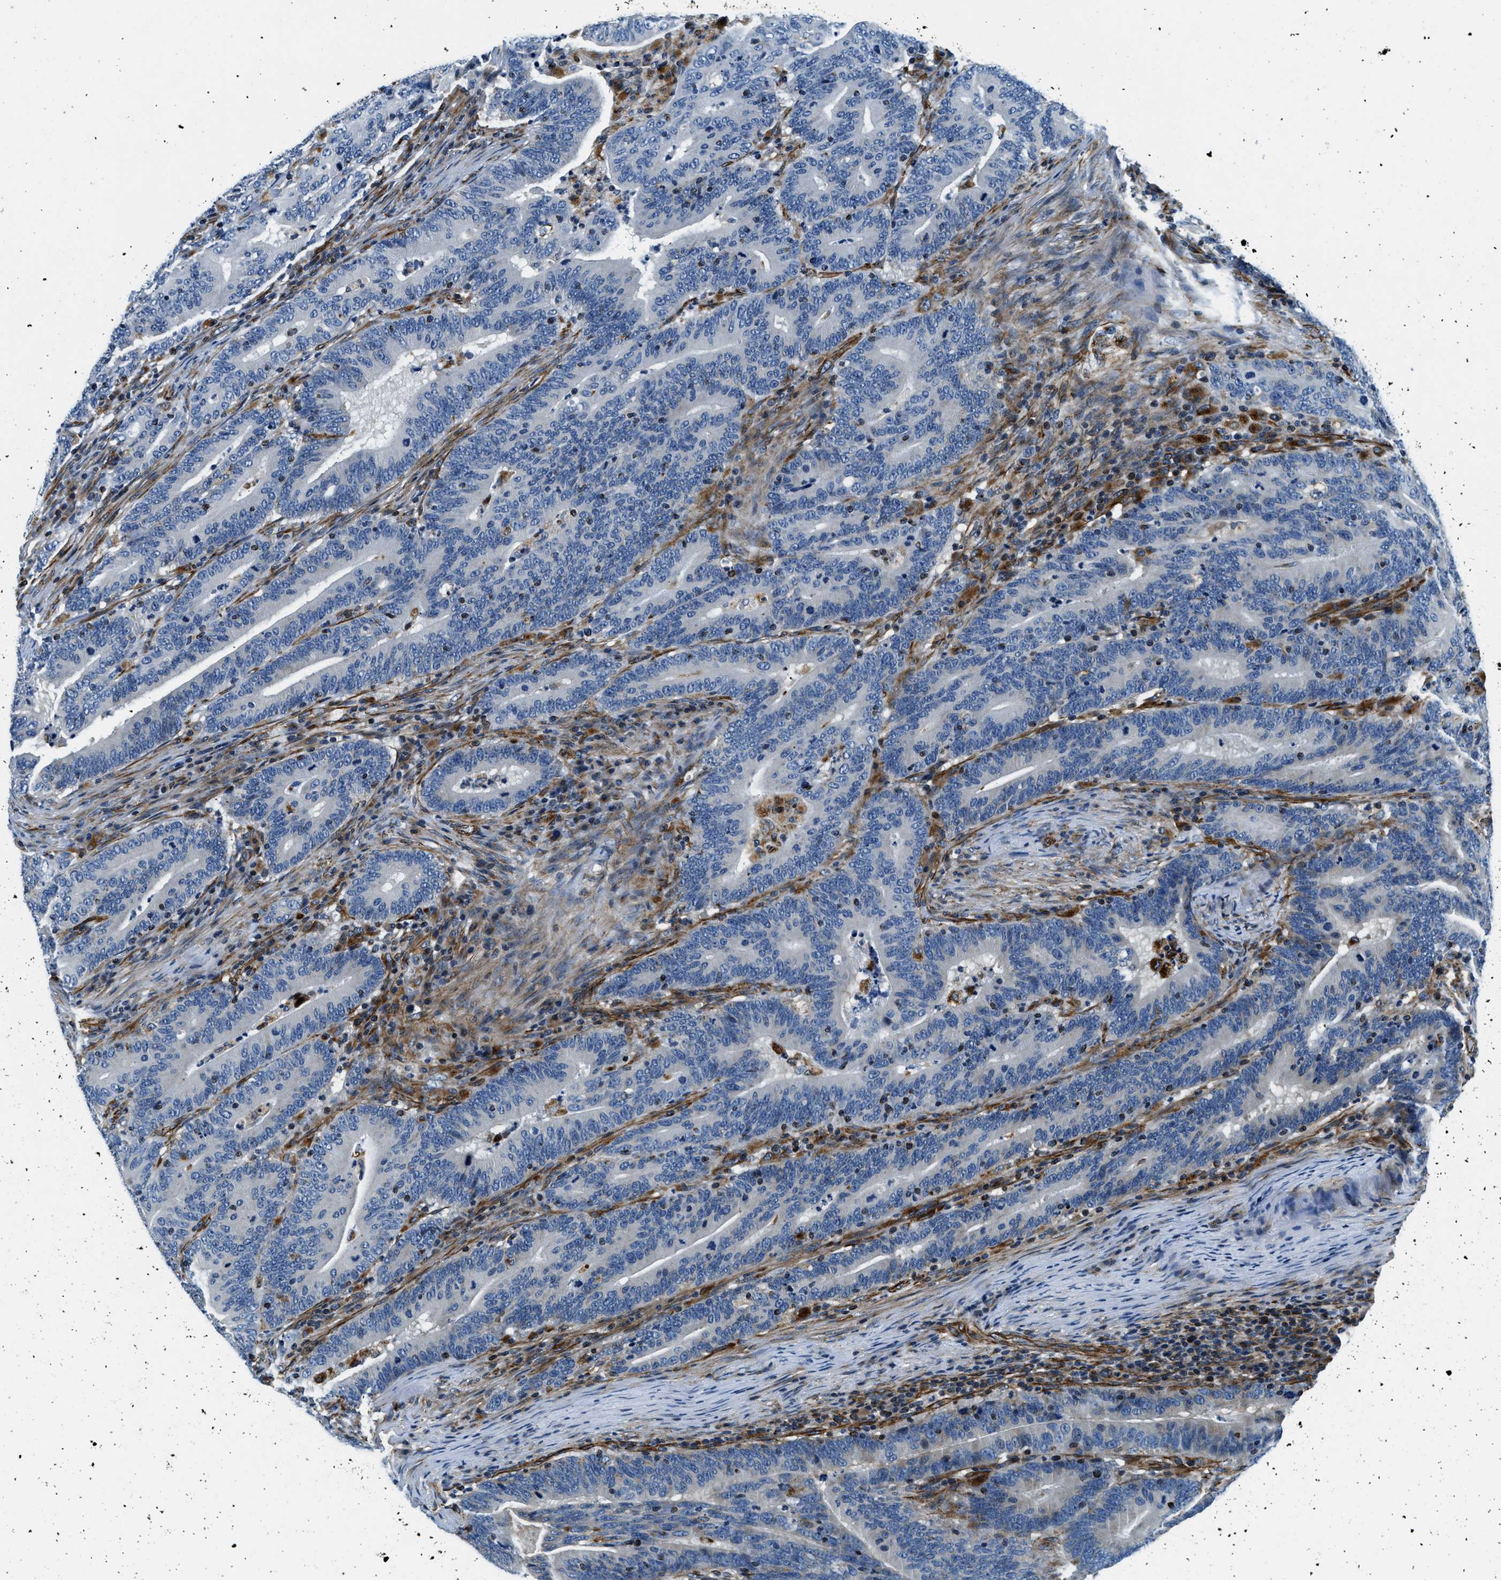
{"staining": {"intensity": "negative", "quantity": "none", "location": "none"}, "tissue": "colorectal cancer", "cell_type": "Tumor cells", "image_type": "cancer", "snomed": [{"axis": "morphology", "description": "Adenocarcinoma, NOS"}, {"axis": "topography", "description": "Colon"}], "caption": "This is an IHC micrograph of colorectal cancer (adenocarcinoma). There is no staining in tumor cells.", "gene": "GNS", "patient": {"sex": "female", "age": 66}}